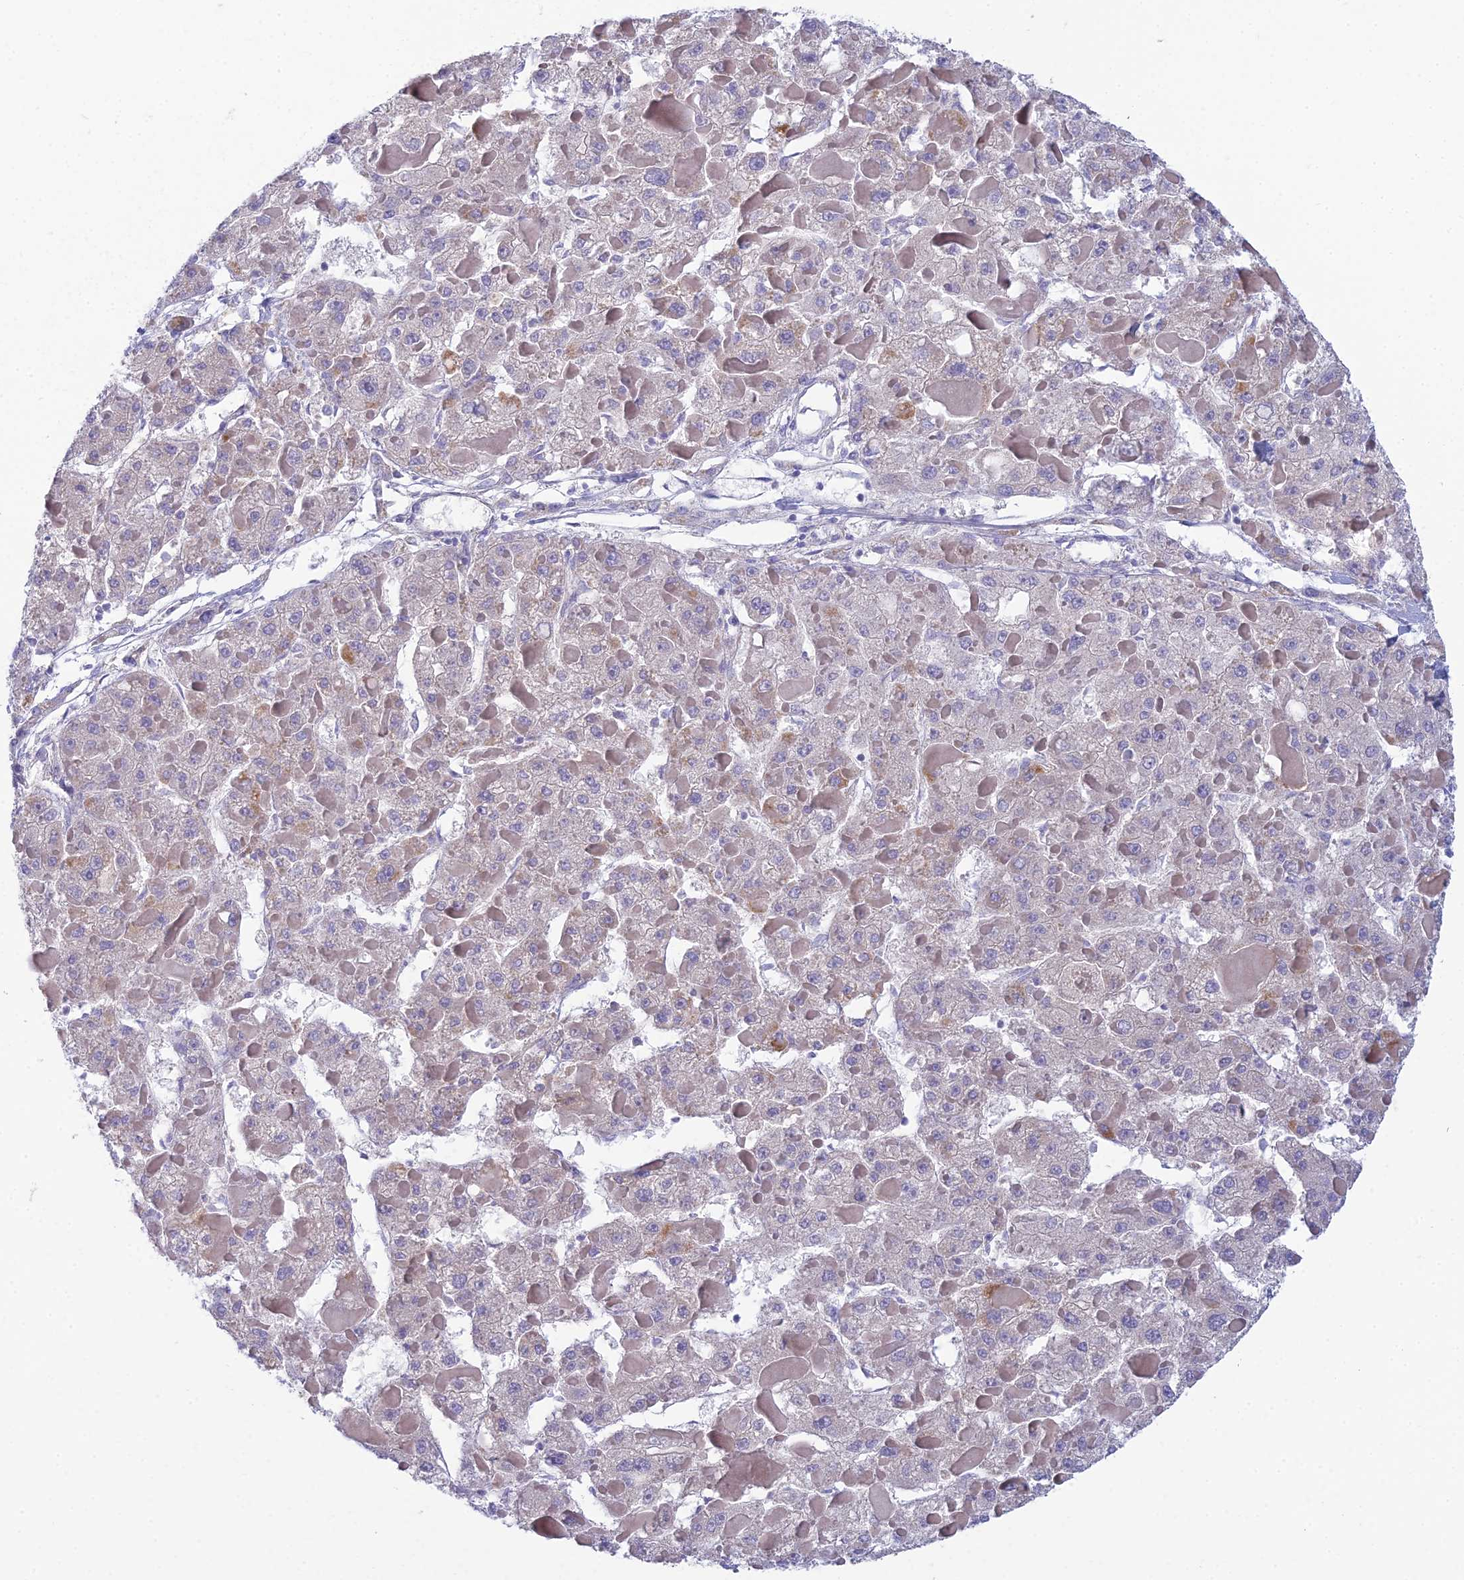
{"staining": {"intensity": "negative", "quantity": "none", "location": "none"}, "tissue": "liver cancer", "cell_type": "Tumor cells", "image_type": "cancer", "snomed": [{"axis": "morphology", "description": "Carcinoma, Hepatocellular, NOS"}, {"axis": "topography", "description": "Liver"}], "caption": "Micrograph shows no significant protein positivity in tumor cells of liver hepatocellular carcinoma.", "gene": "ZNF564", "patient": {"sex": "female", "age": 73}}